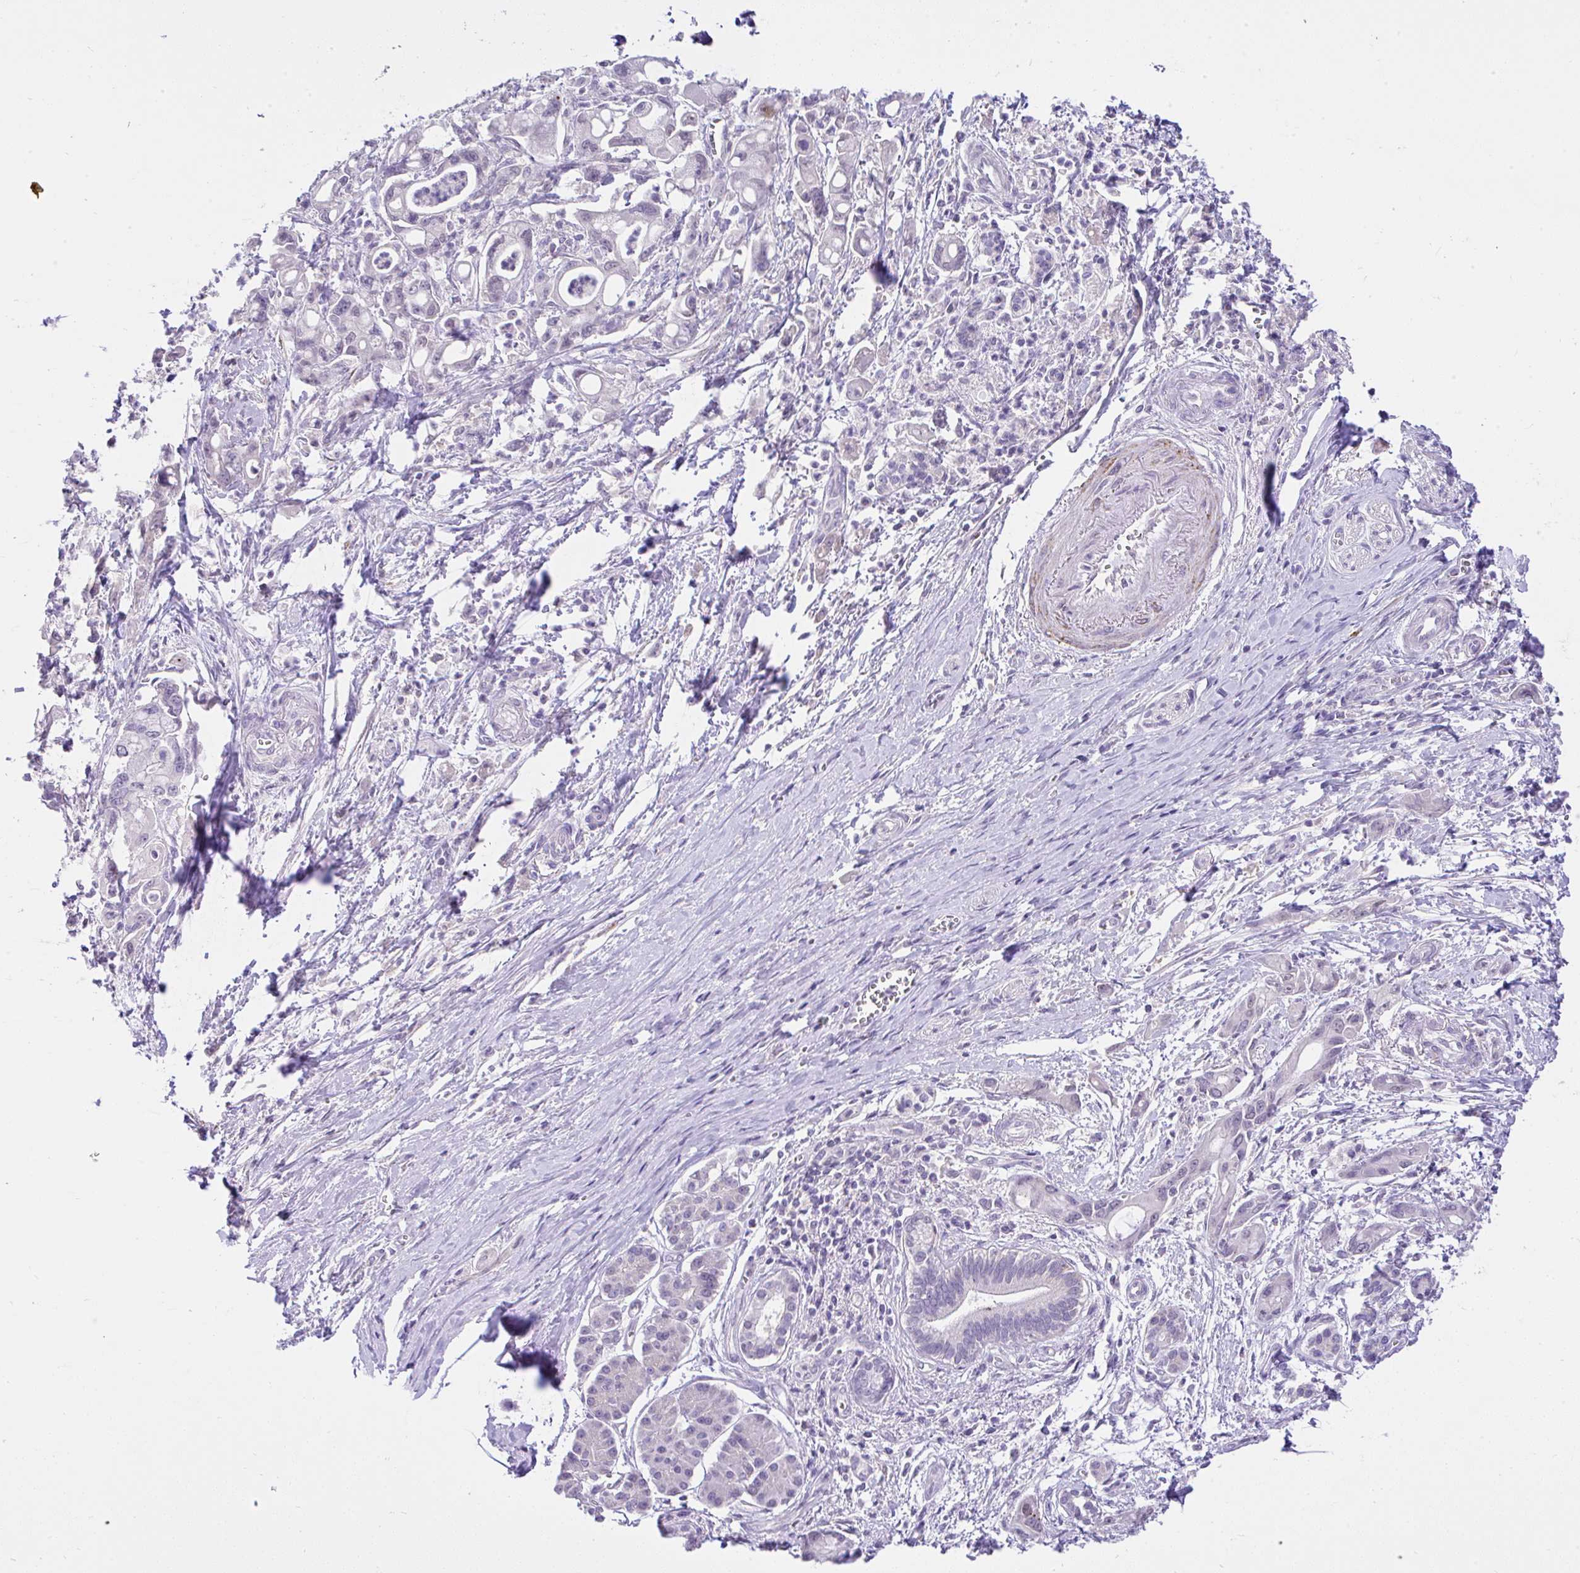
{"staining": {"intensity": "negative", "quantity": "none", "location": "none"}, "tissue": "pancreatic cancer", "cell_type": "Tumor cells", "image_type": "cancer", "snomed": [{"axis": "morphology", "description": "Adenocarcinoma, NOS"}, {"axis": "topography", "description": "Pancreas"}], "caption": "DAB (3,3'-diaminobenzidine) immunohistochemical staining of human pancreatic adenocarcinoma reveals no significant staining in tumor cells.", "gene": "CTU1", "patient": {"sex": "male", "age": 68}}